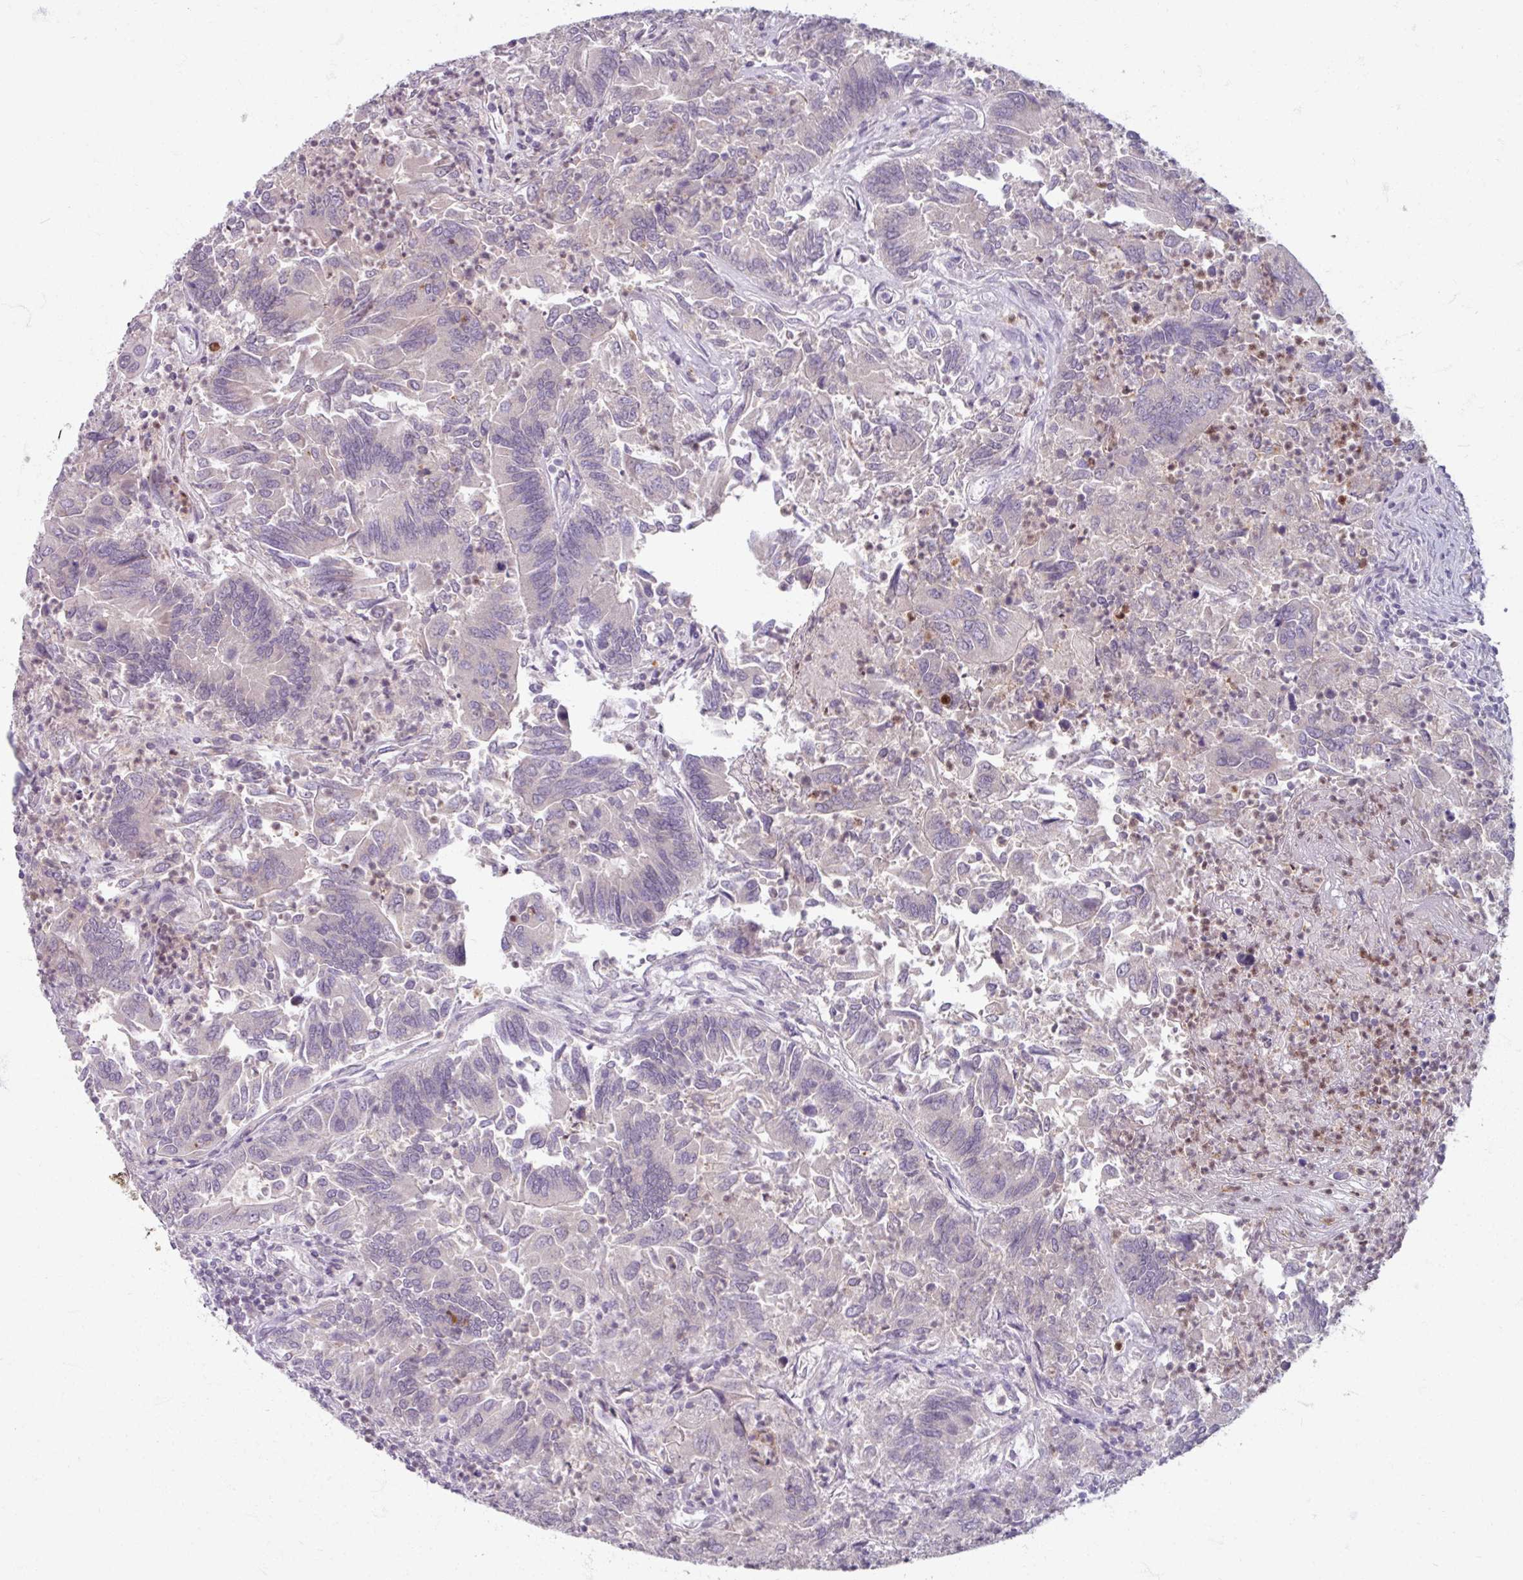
{"staining": {"intensity": "negative", "quantity": "none", "location": "none"}, "tissue": "colorectal cancer", "cell_type": "Tumor cells", "image_type": "cancer", "snomed": [{"axis": "morphology", "description": "Adenocarcinoma, NOS"}, {"axis": "topography", "description": "Colon"}], "caption": "Micrograph shows no protein staining in tumor cells of adenocarcinoma (colorectal) tissue.", "gene": "ARG1", "patient": {"sex": "female", "age": 67}}